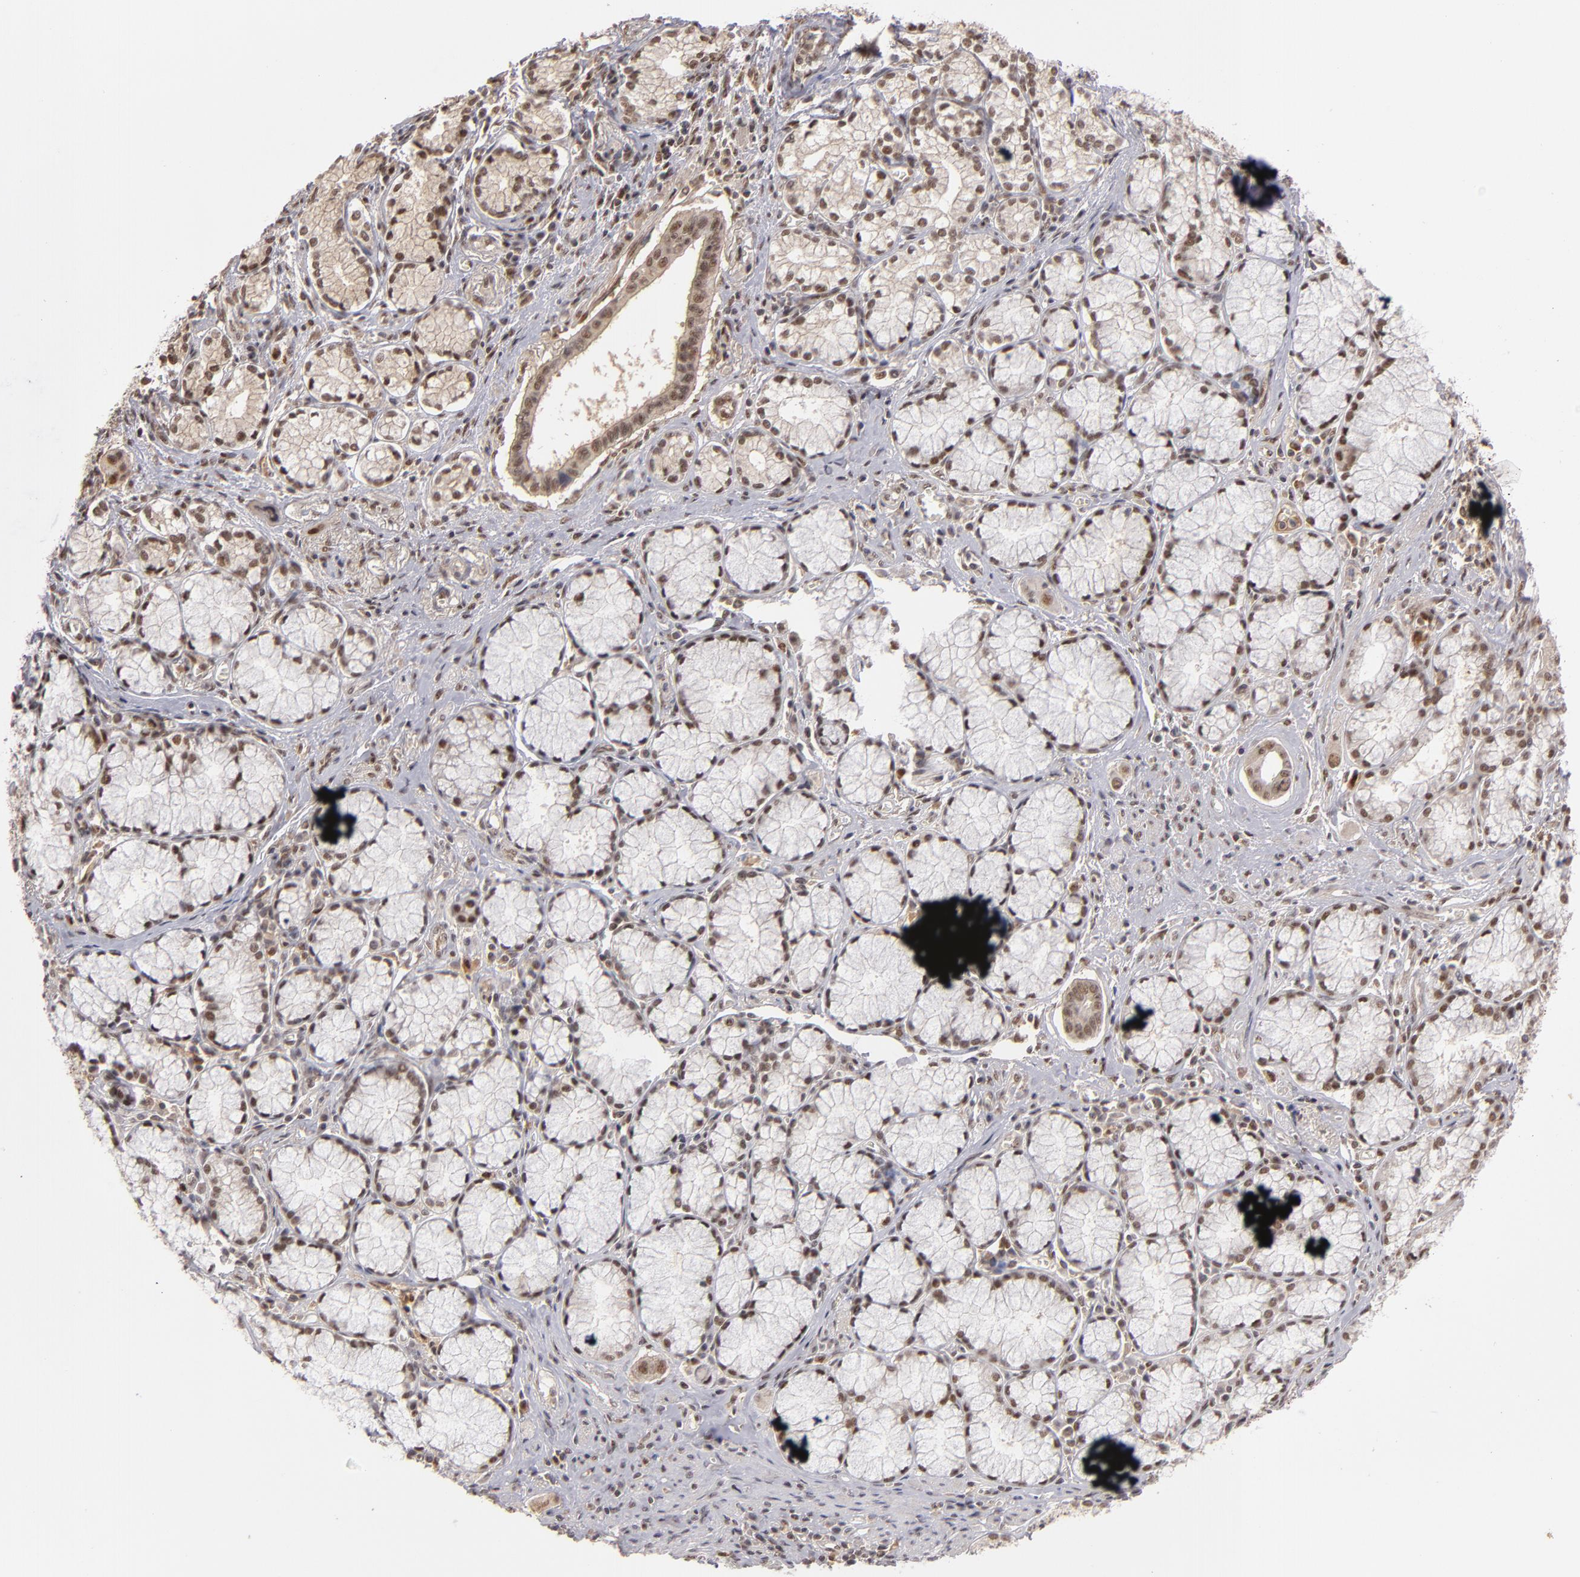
{"staining": {"intensity": "moderate", "quantity": ">75%", "location": "nuclear"}, "tissue": "pancreatic cancer", "cell_type": "Tumor cells", "image_type": "cancer", "snomed": [{"axis": "morphology", "description": "Adenocarcinoma, NOS"}, {"axis": "topography", "description": "Pancreas"}], "caption": "Immunohistochemistry of human pancreatic cancer (adenocarcinoma) displays medium levels of moderate nuclear staining in approximately >75% of tumor cells. The staining was performed using DAB (3,3'-diaminobenzidine), with brown indicating positive protein expression. Nuclei are stained blue with hematoxylin.", "gene": "ZNF234", "patient": {"sex": "male", "age": 77}}